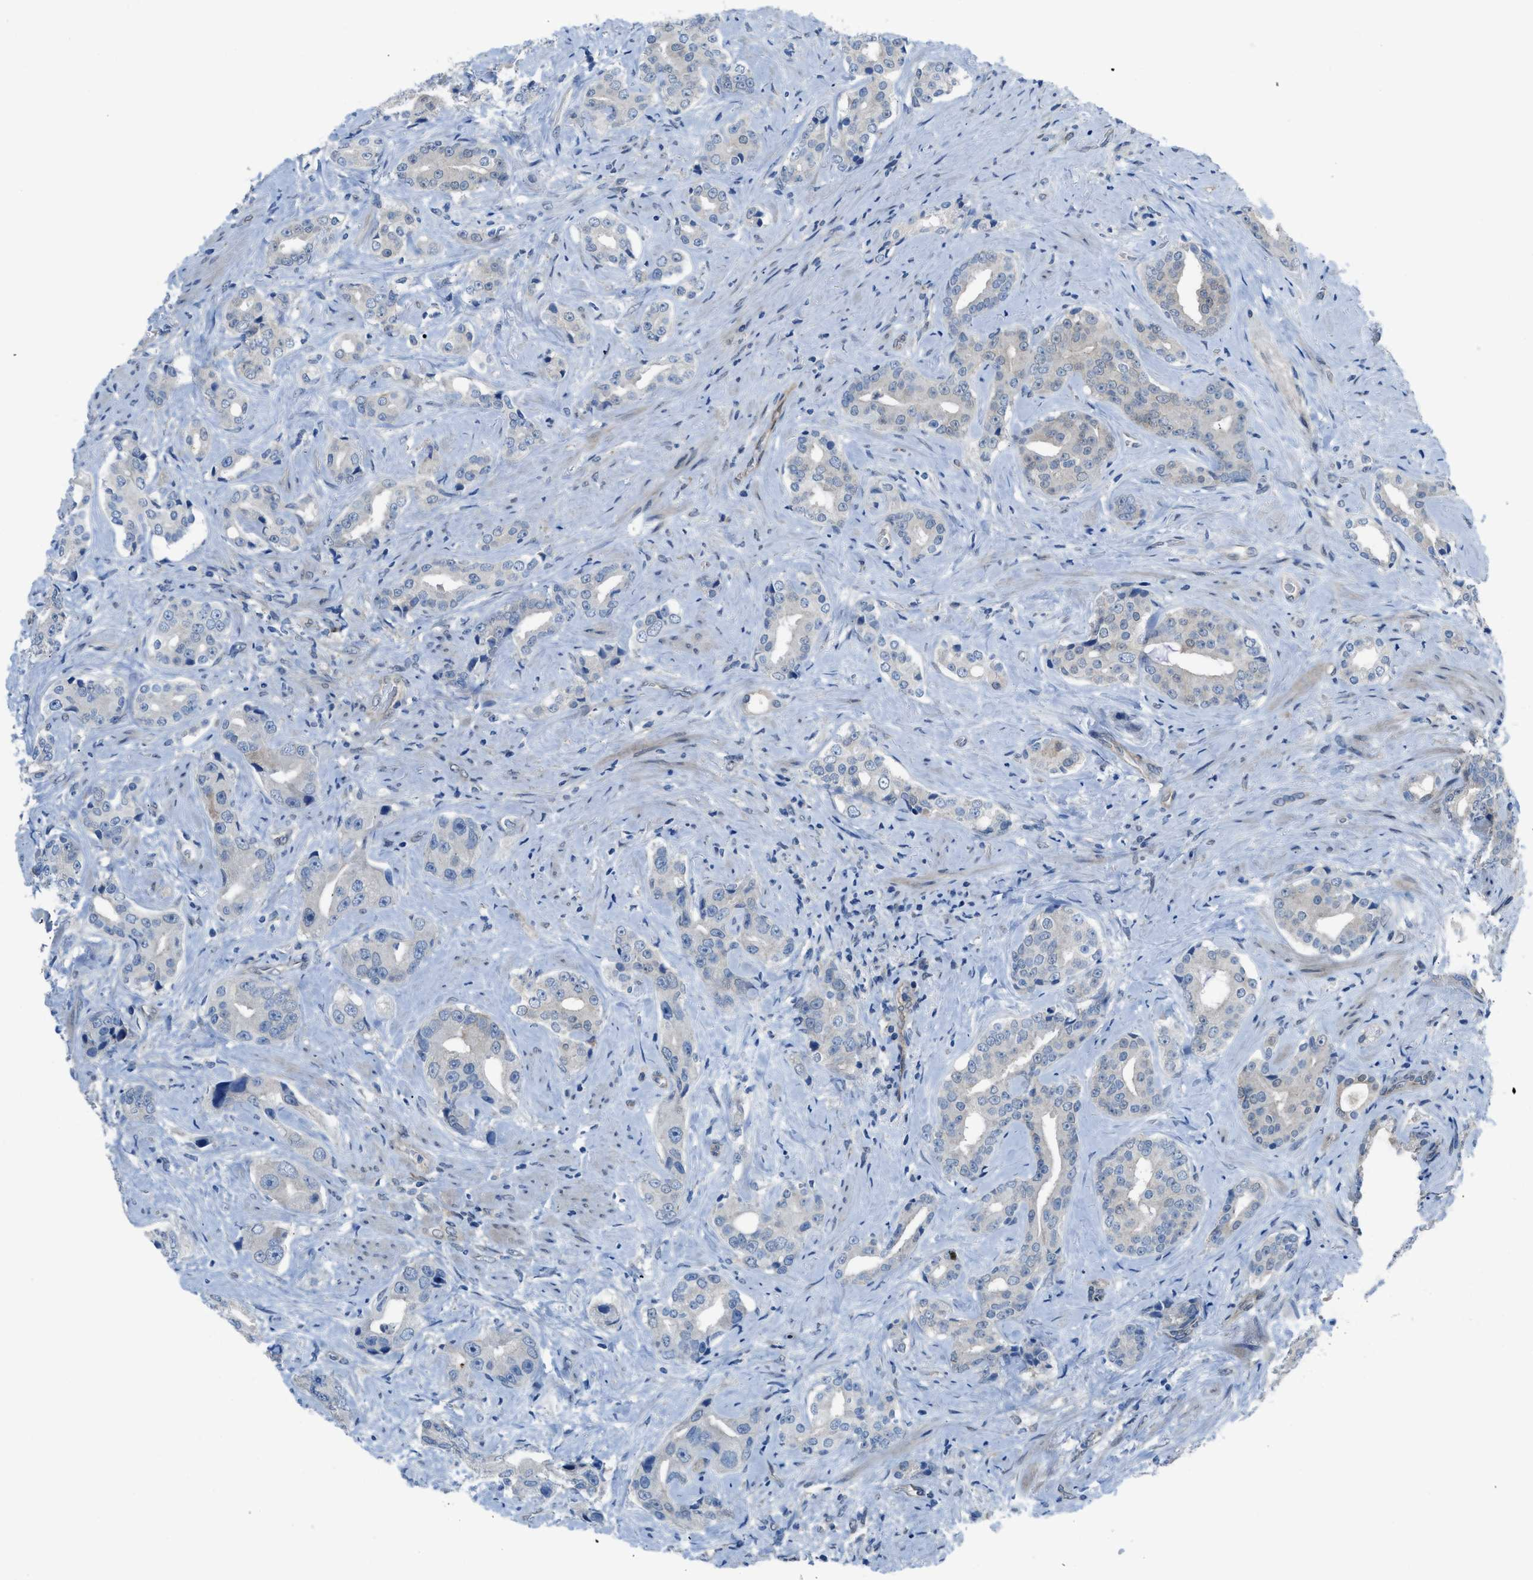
{"staining": {"intensity": "weak", "quantity": "<25%", "location": "cytoplasmic/membranous"}, "tissue": "prostate cancer", "cell_type": "Tumor cells", "image_type": "cancer", "snomed": [{"axis": "morphology", "description": "Adenocarcinoma, High grade"}, {"axis": "topography", "description": "Prostate"}], "caption": "Micrograph shows no protein positivity in tumor cells of adenocarcinoma (high-grade) (prostate) tissue.", "gene": "PRKN", "patient": {"sex": "male", "age": 71}}